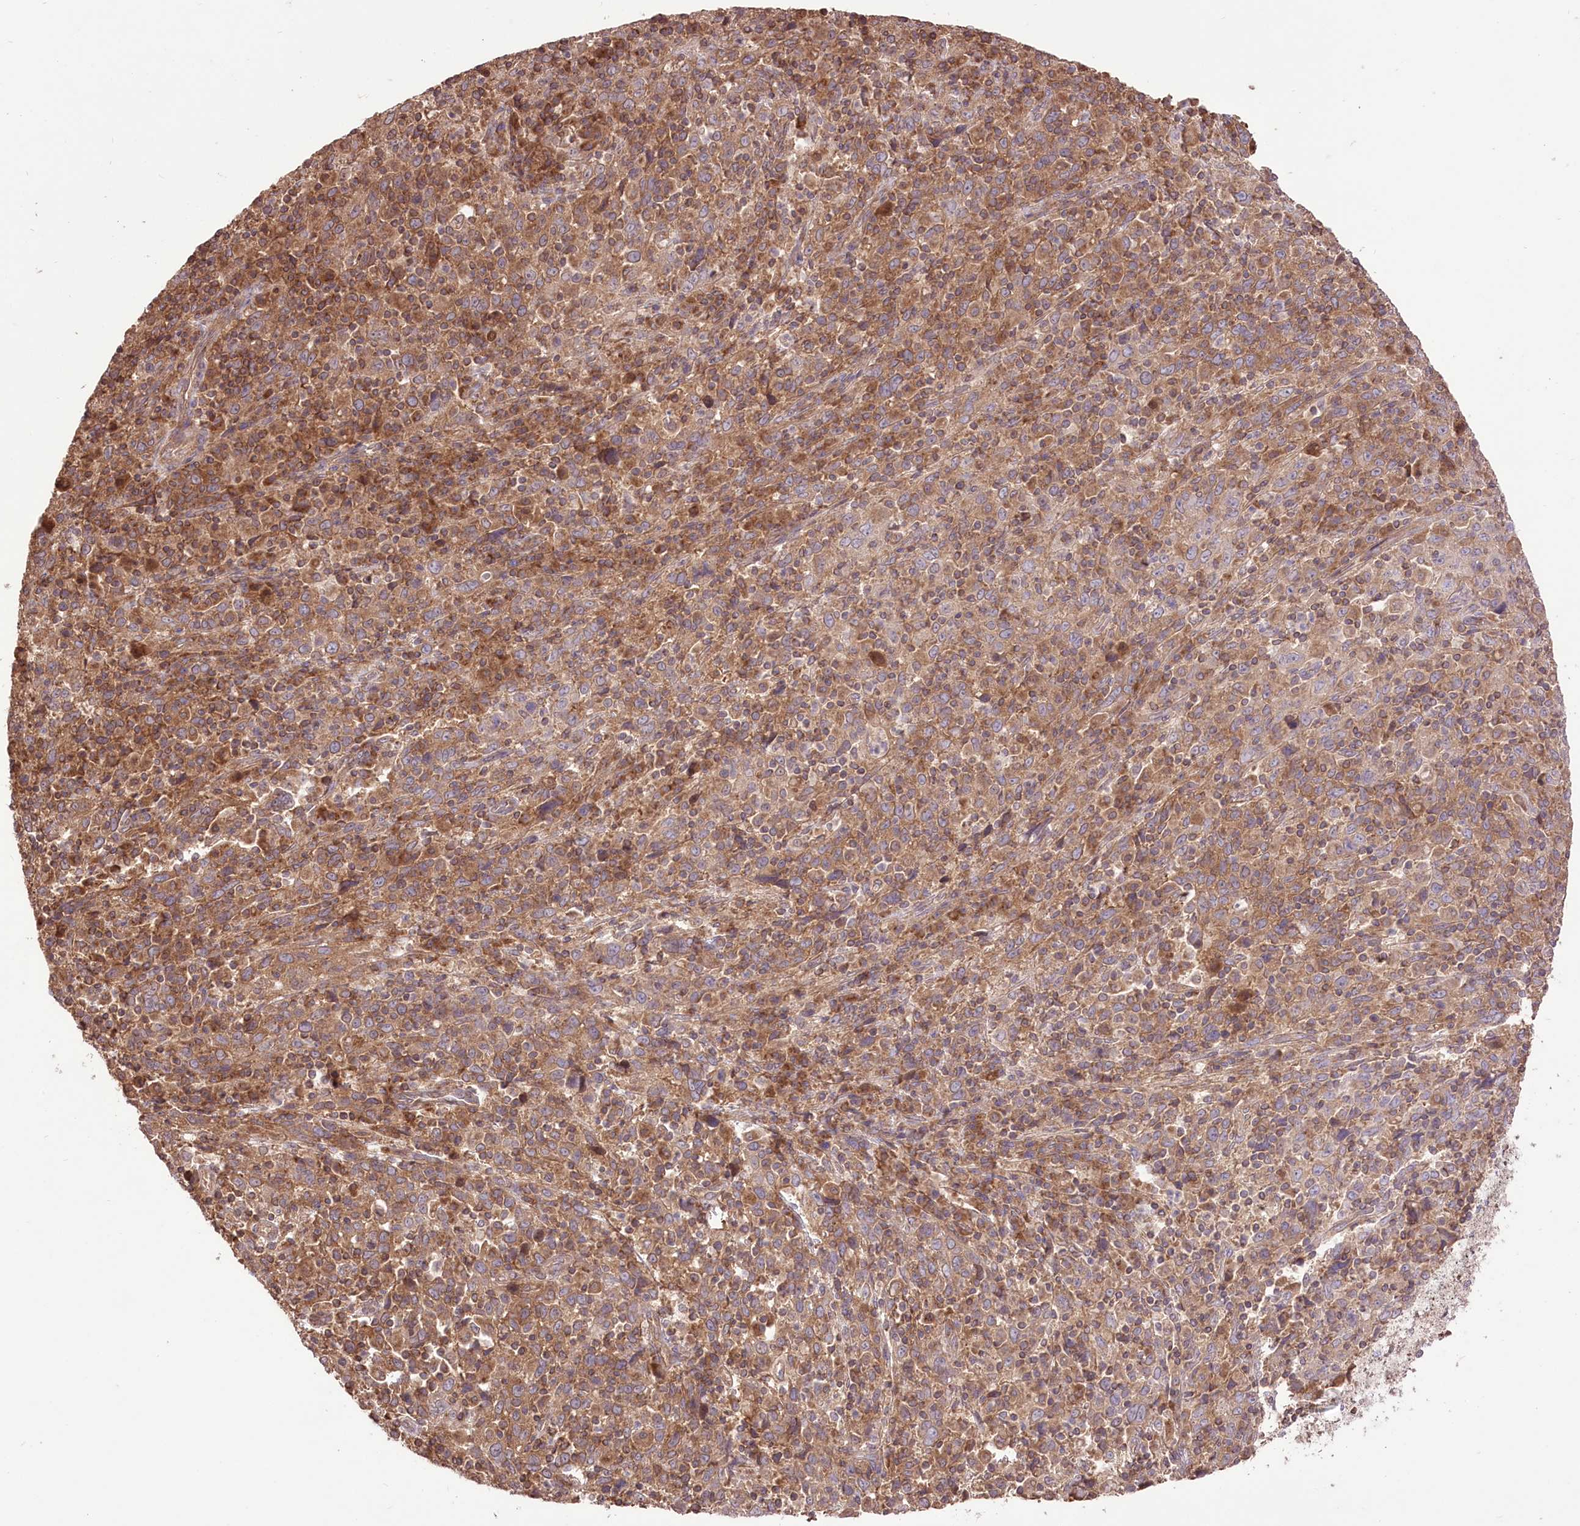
{"staining": {"intensity": "moderate", "quantity": ">75%", "location": "cytoplasmic/membranous"}, "tissue": "cervical cancer", "cell_type": "Tumor cells", "image_type": "cancer", "snomed": [{"axis": "morphology", "description": "Squamous cell carcinoma, NOS"}, {"axis": "topography", "description": "Cervix"}], "caption": "A micrograph of cervical squamous cell carcinoma stained for a protein displays moderate cytoplasmic/membranous brown staining in tumor cells.", "gene": "XYLB", "patient": {"sex": "female", "age": 46}}